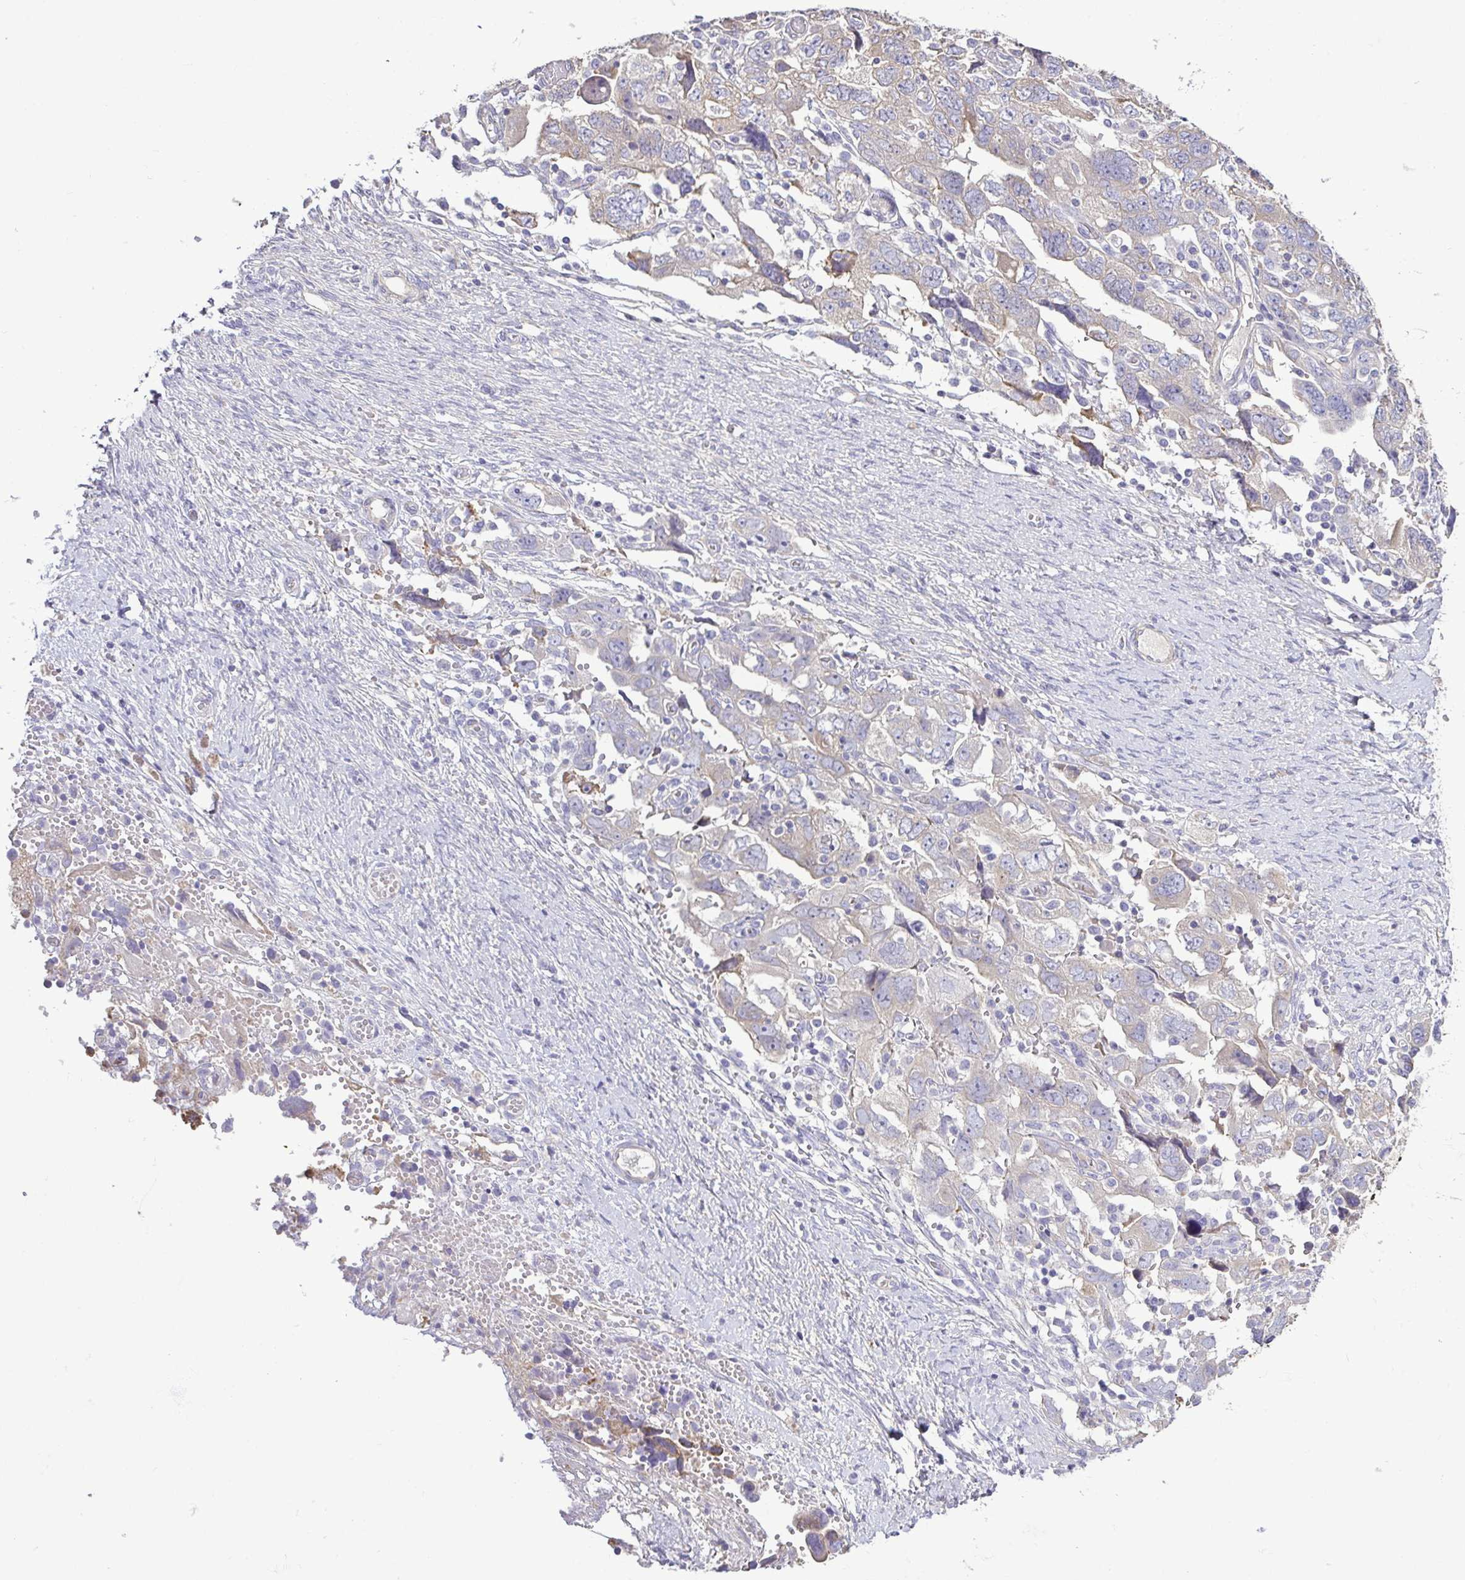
{"staining": {"intensity": "weak", "quantity": "<25%", "location": "cytoplasmic/membranous"}, "tissue": "ovarian cancer", "cell_type": "Tumor cells", "image_type": "cancer", "snomed": [{"axis": "morphology", "description": "Carcinoma, NOS"}, {"axis": "morphology", "description": "Cystadenocarcinoma, serous, NOS"}, {"axis": "topography", "description": "Ovary"}], "caption": "Image shows no significant protein positivity in tumor cells of ovarian carcinoma. Nuclei are stained in blue.", "gene": "MYL10", "patient": {"sex": "female", "age": 69}}